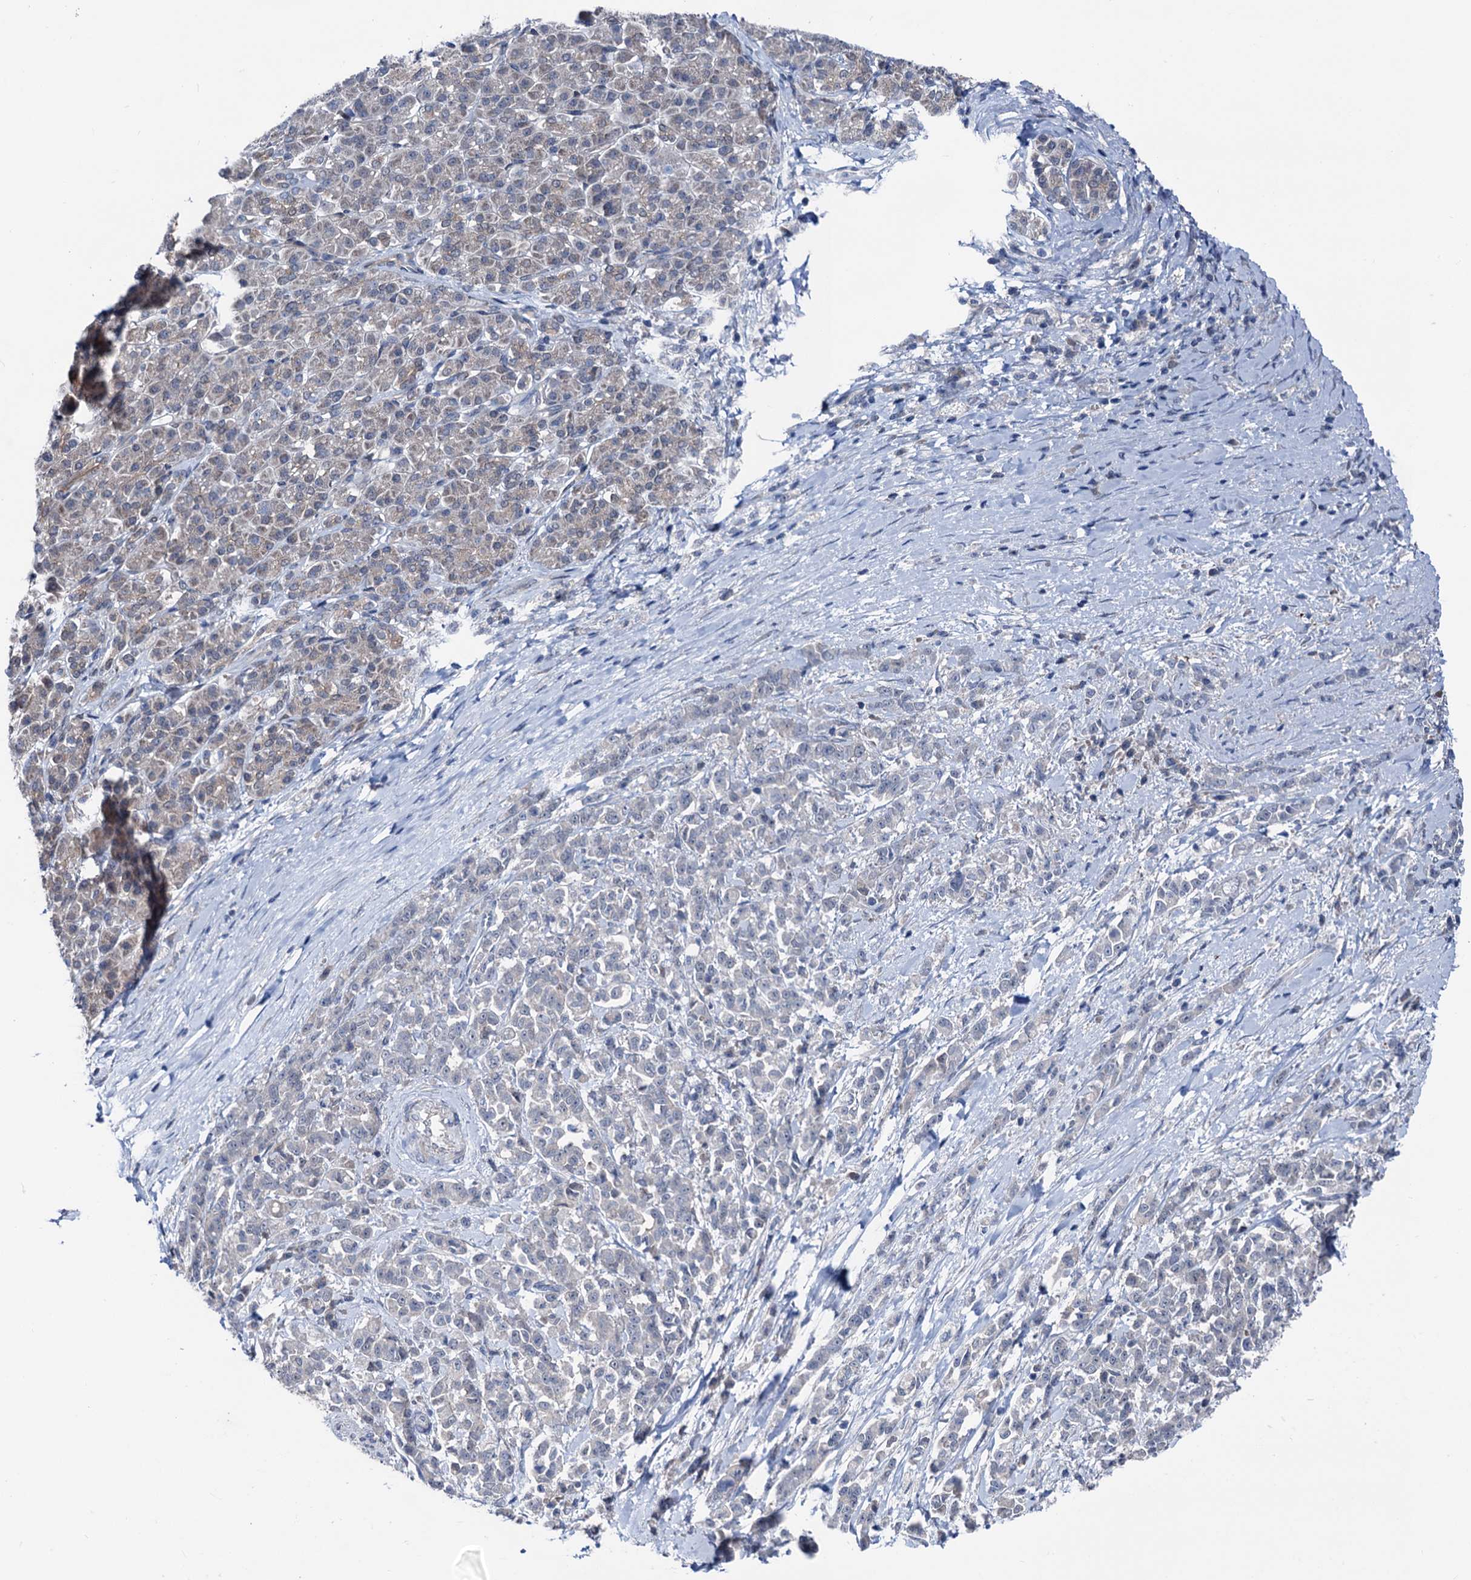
{"staining": {"intensity": "weak", "quantity": "<25%", "location": "cytoplasmic/membranous"}, "tissue": "pancreatic cancer", "cell_type": "Tumor cells", "image_type": "cancer", "snomed": [{"axis": "morphology", "description": "Normal tissue, NOS"}, {"axis": "morphology", "description": "Adenocarcinoma, NOS"}, {"axis": "topography", "description": "Pancreas"}], "caption": "High power microscopy image of an immunohistochemistry (IHC) micrograph of pancreatic adenocarcinoma, revealing no significant staining in tumor cells.", "gene": "GLO1", "patient": {"sex": "female", "age": 64}}